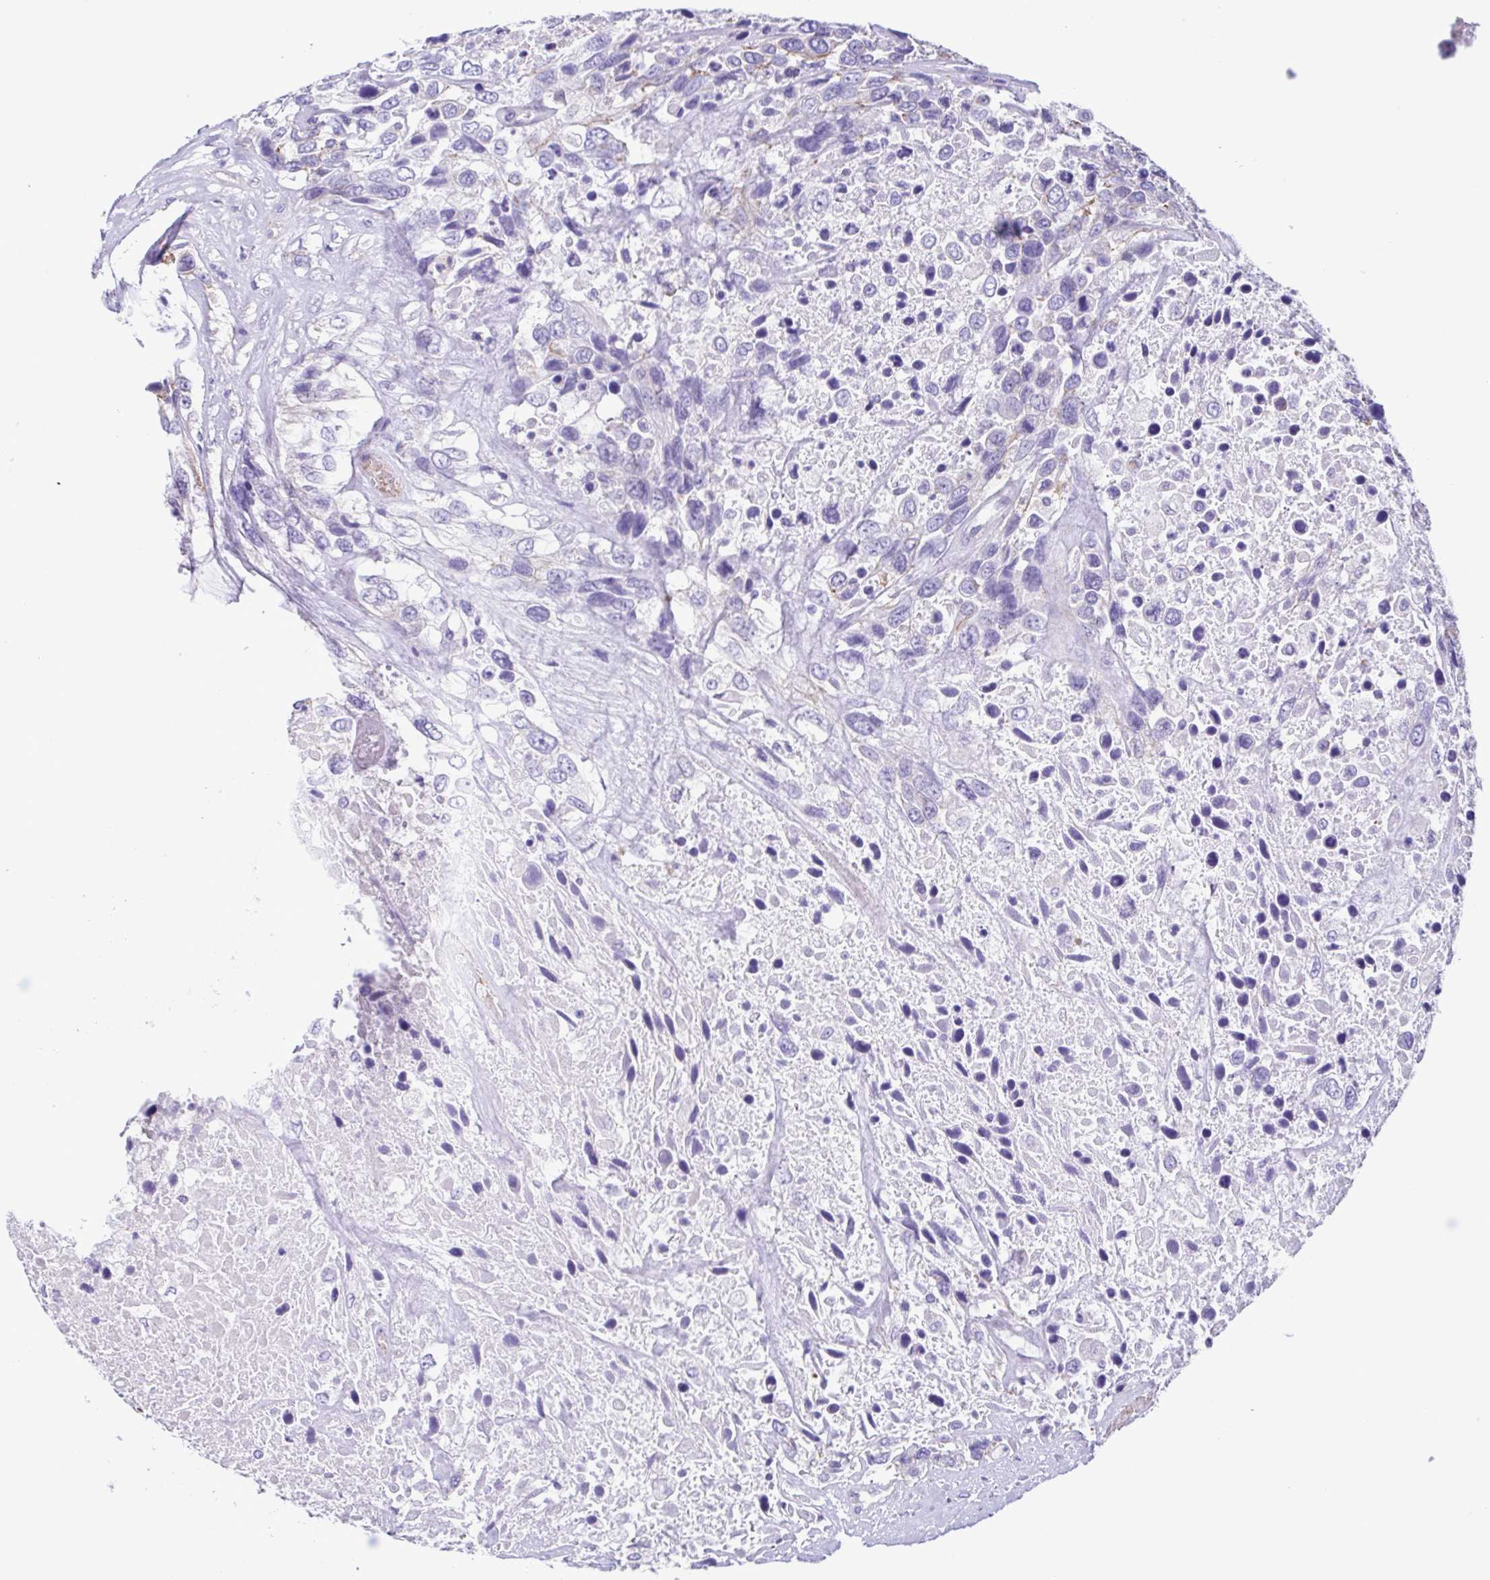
{"staining": {"intensity": "negative", "quantity": "none", "location": "none"}, "tissue": "urothelial cancer", "cell_type": "Tumor cells", "image_type": "cancer", "snomed": [{"axis": "morphology", "description": "Urothelial carcinoma, High grade"}, {"axis": "topography", "description": "Urinary bladder"}], "caption": "Histopathology image shows no protein staining in tumor cells of urothelial cancer tissue.", "gene": "CYP11B1", "patient": {"sex": "female", "age": 70}}